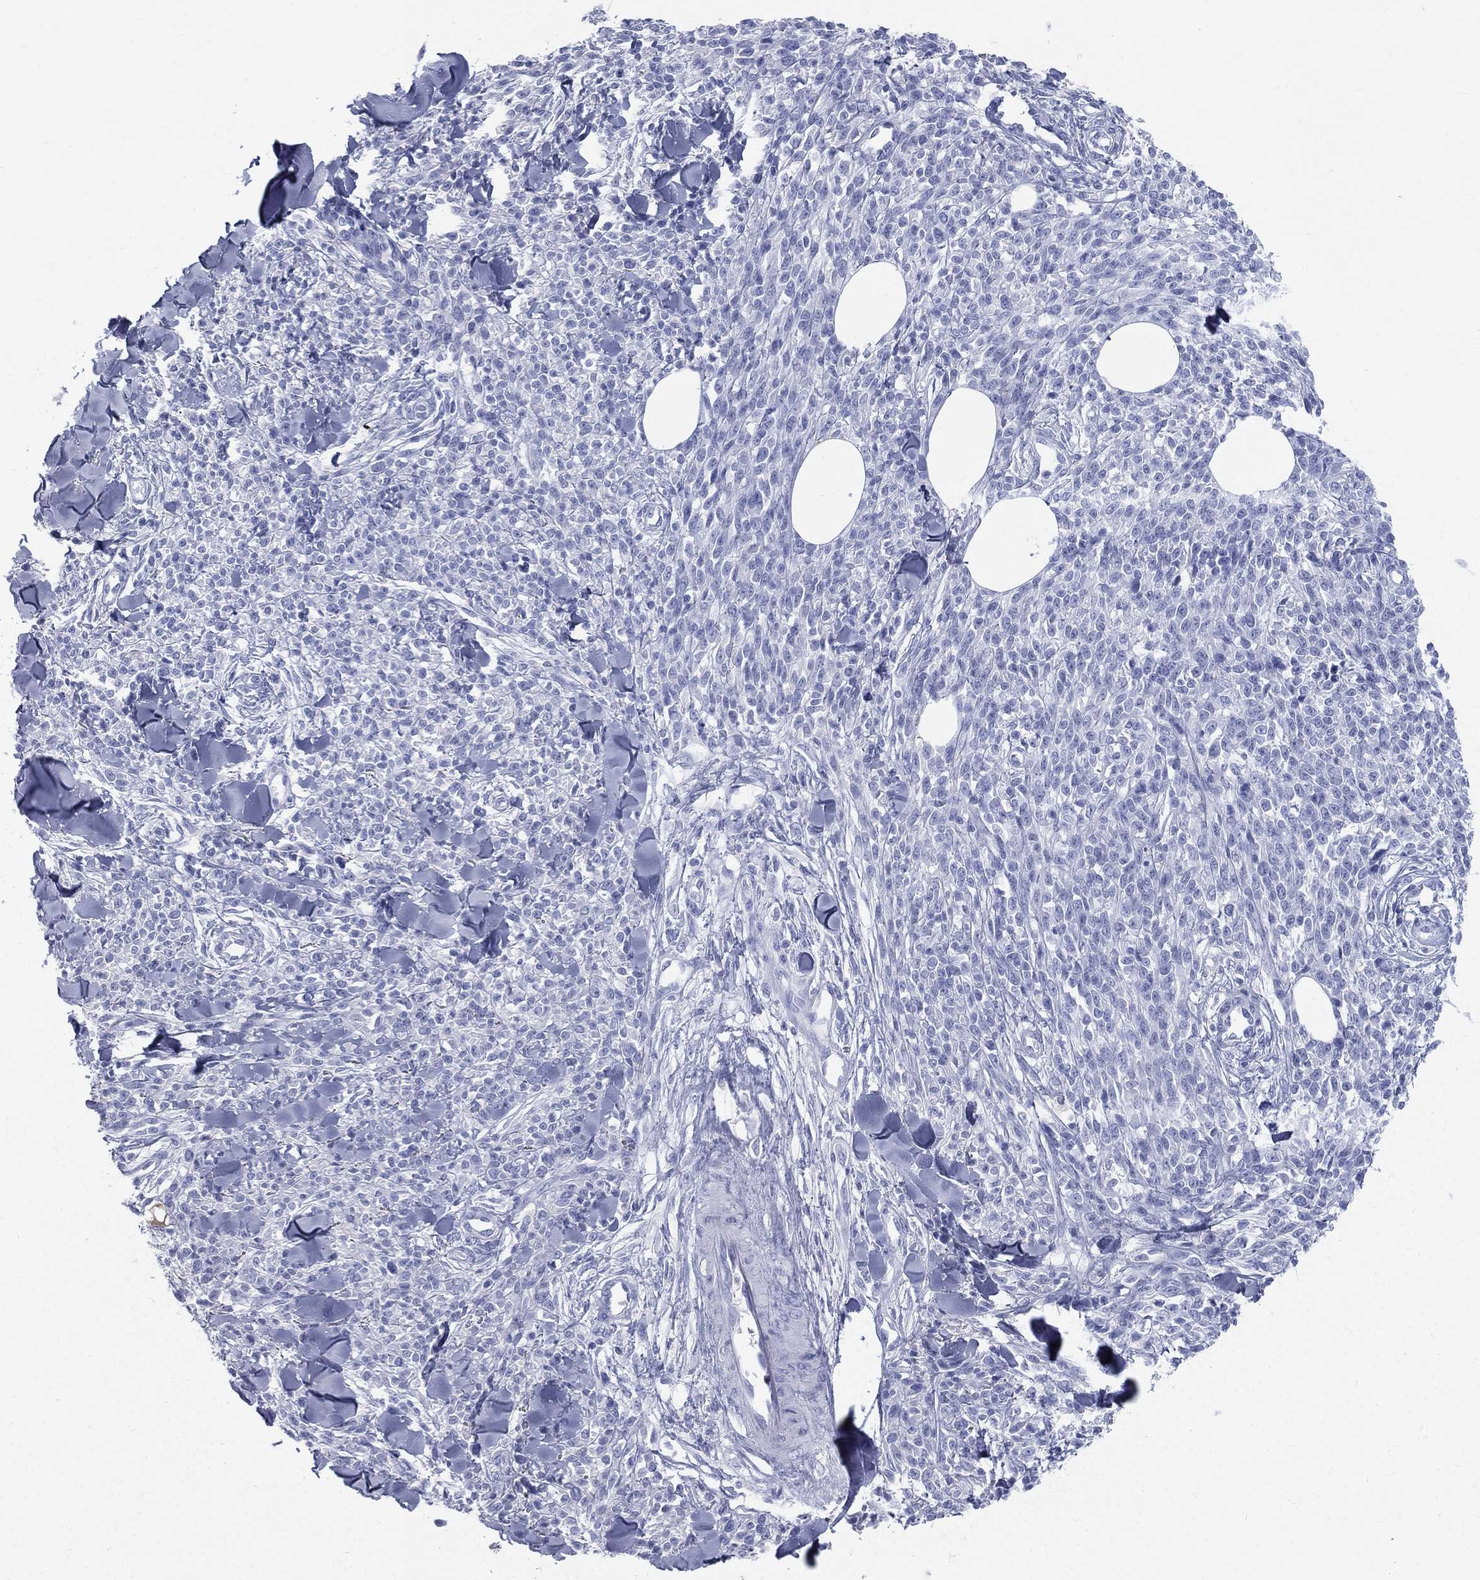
{"staining": {"intensity": "negative", "quantity": "none", "location": "none"}, "tissue": "melanoma", "cell_type": "Tumor cells", "image_type": "cancer", "snomed": [{"axis": "morphology", "description": "Malignant melanoma, NOS"}, {"axis": "topography", "description": "Skin"}, {"axis": "topography", "description": "Skin of trunk"}], "caption": "This is a micrograph of immunohistochemistry (IHC) staining of melanoma, which shows no expression in tumor cells.", "gene": "HP", "patient": {"sex": "male", "age": 74}}